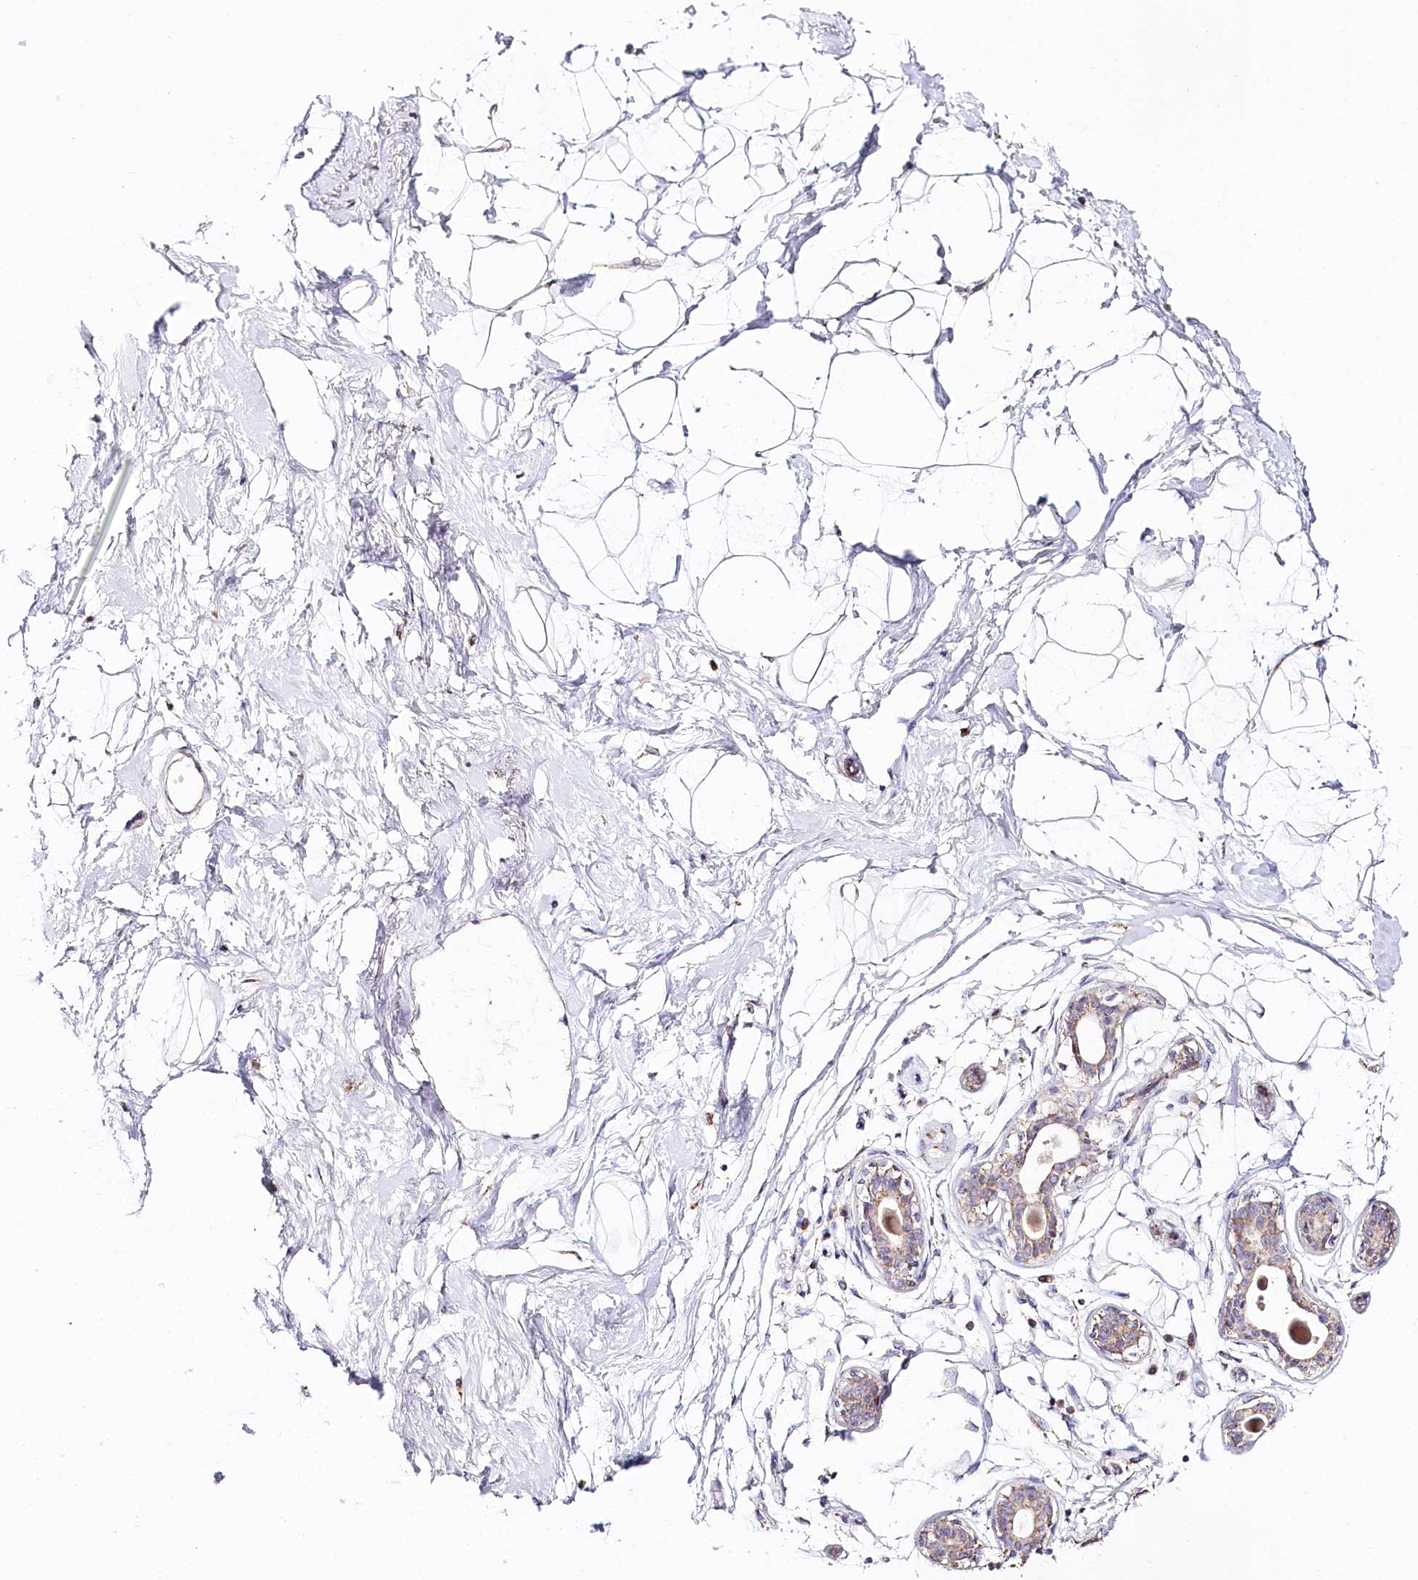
{"staining": {"intensity": "negative", "quantity": "none", "location": "none"}, "tissue": "breast", "cell_type": "Adipocytes", "image_type": "normal", "snomed": [{"axis": "morphology", "description": "Normal tissue, NOS"}, {"axis": "topography", "description": "Breast"}], "caption": "Immunohistochemical staining of benign breast reveals no significant expression in adipocytes. (Immunohistochemistry, brightfield microscopy, high magnification).", "gene": "MMP25", "patient": {"sex": "female", "age": 45}}